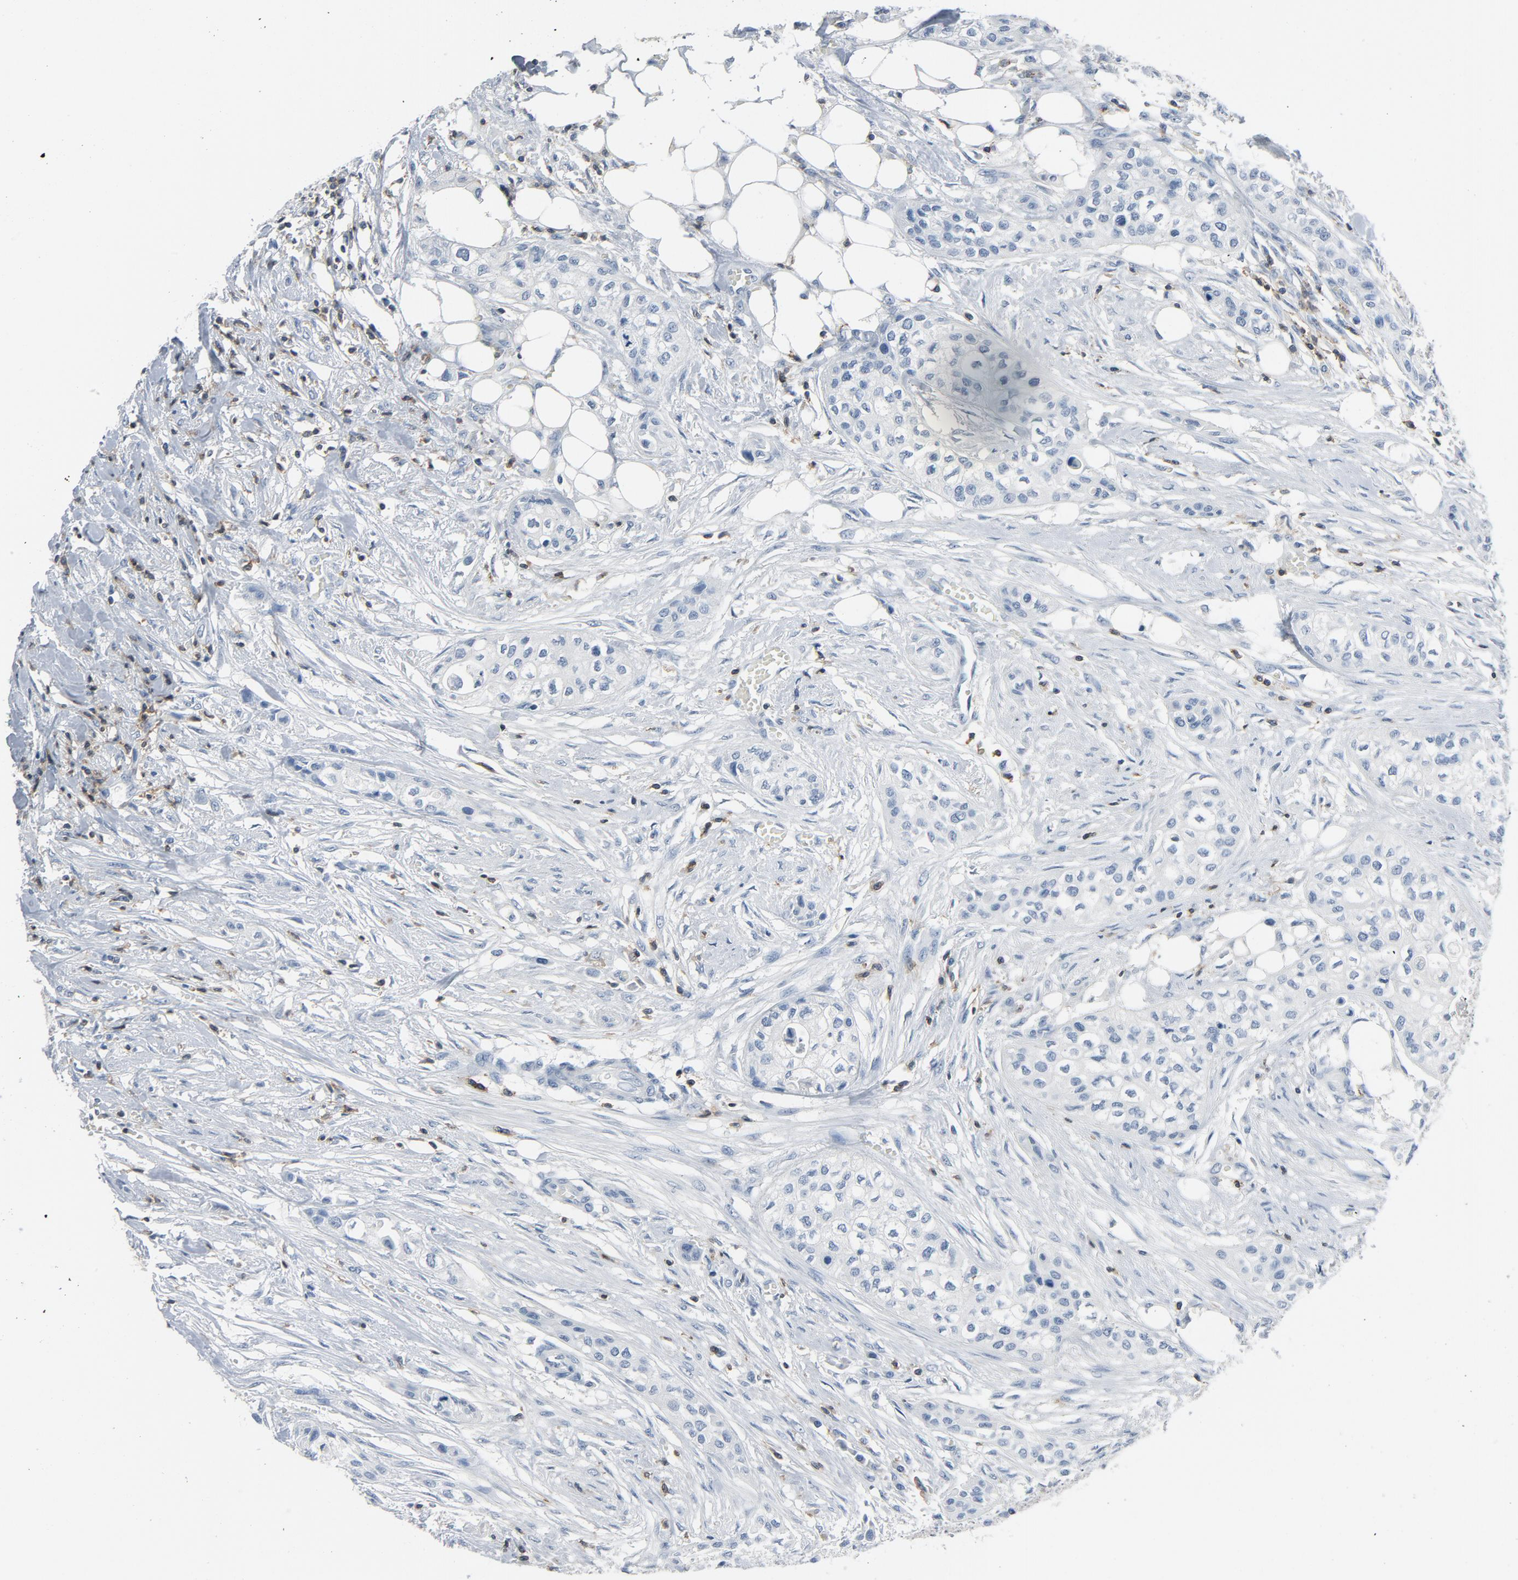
{"staining": {"intensity": "negative", "quantity": "none", "location": "none"}, "tissue": "urothelial cancer", "cell_type": "Tumor cells", "image_type": "cancer", "snomed": [{"axis": "morphology", "description": "Urothelial carcinoma, High grade"}, {"axis": "topography", "description": "Urinary bladder"}], "caption": "The histopathology image exhibits no staining of tumor cells in urothelial cancer.", "gene": "LCK", "patient": {"sex": "male", "age": 74}}